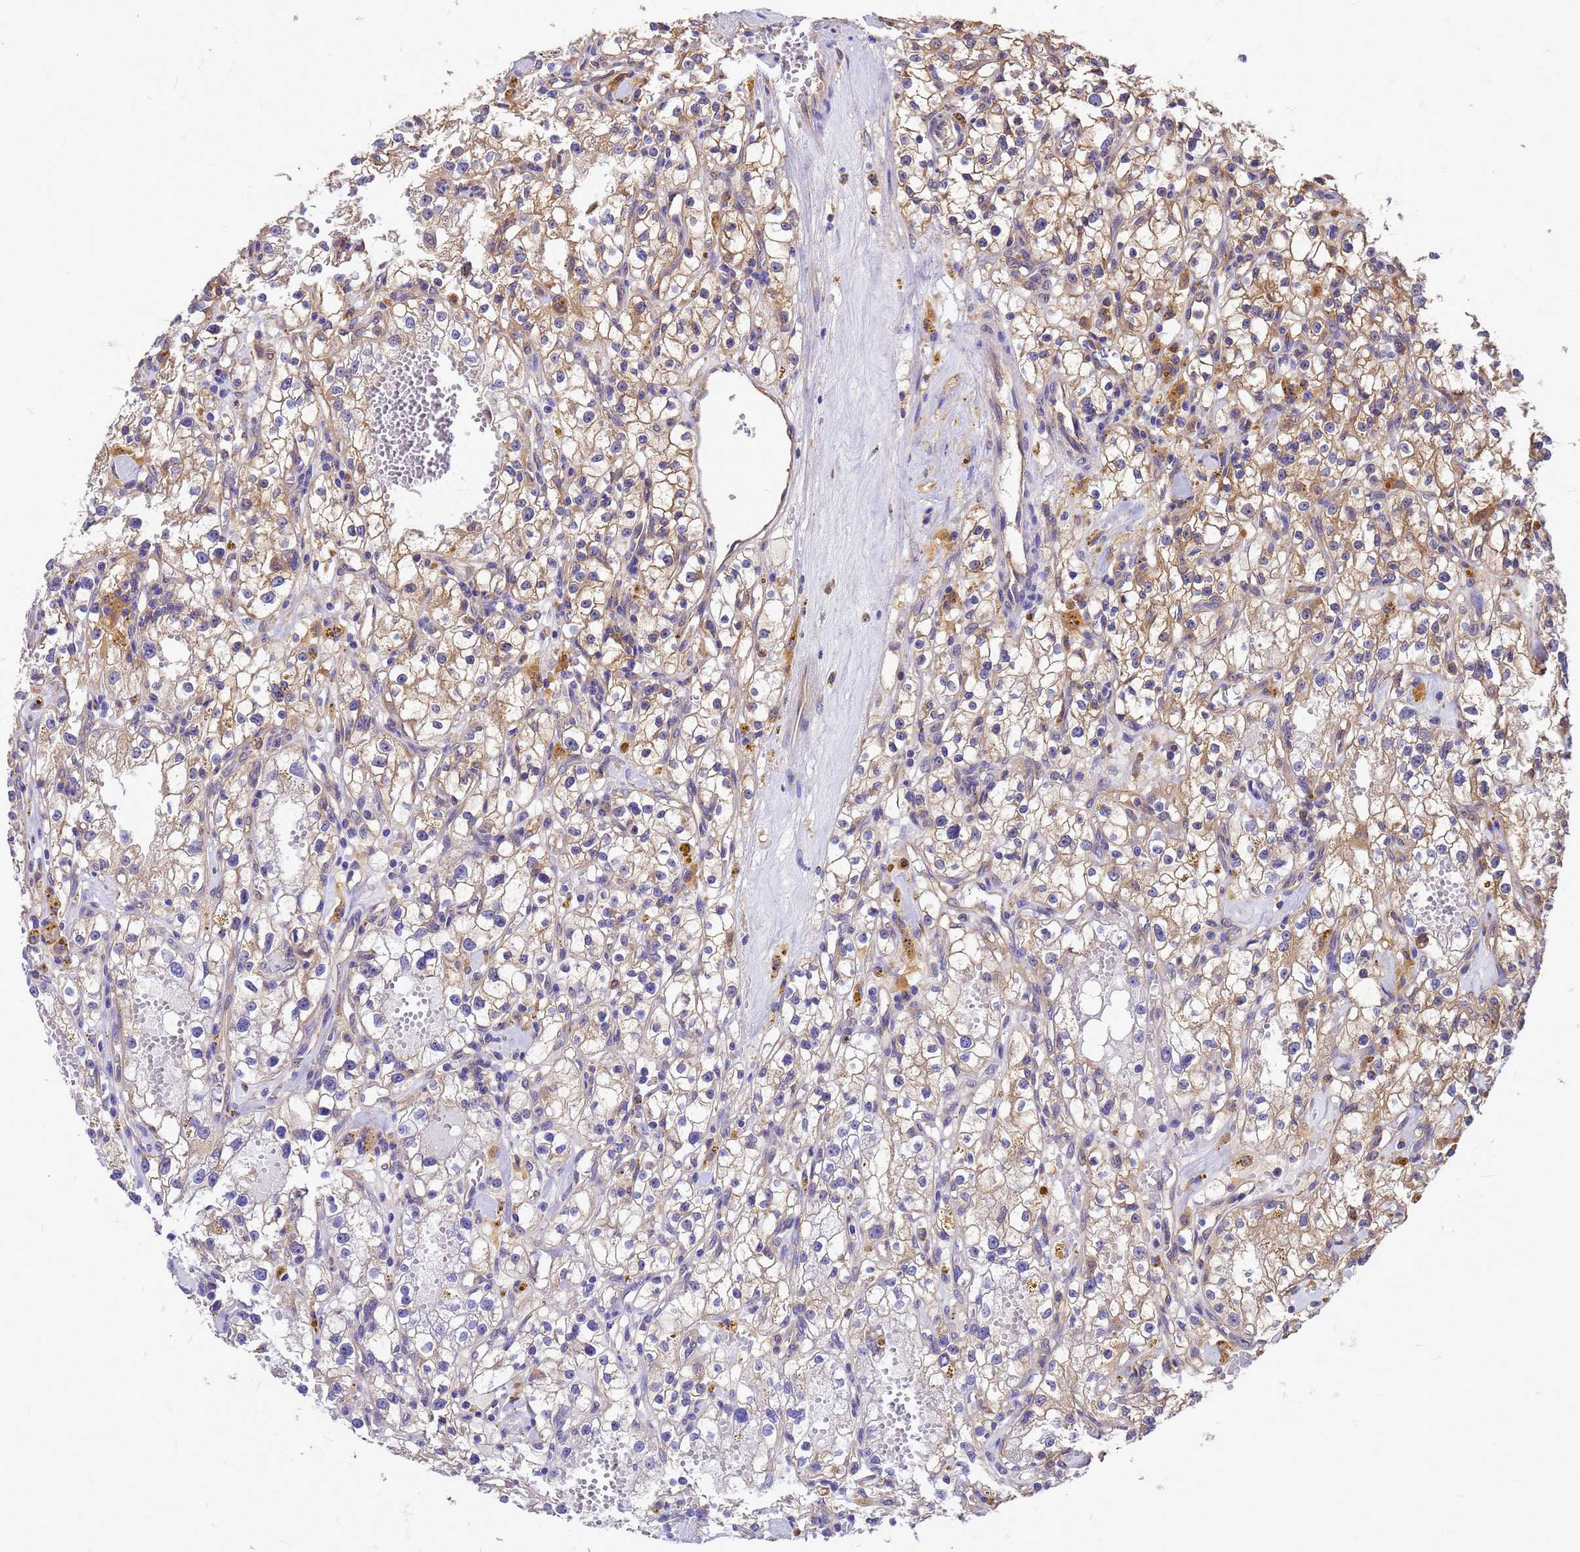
{"staining": {"intensity": "weak", "quantity": "25%-75%", "location": "cytoplasmic/membranous"}, "tissue": "renal cancer", "cell_type": "Tumor cells", "image_type": "cancer", "snomed": [{"axis": "morphology", "description": "Adenocarcinoma, NOS"}, {"axis": "topography", "description": "Kidney"}], "caption": "IHC (DAB (3,3'-diaminobenzidine)) staining of renal cancer displays weak cytoplasmic/membranous protein positivity in approximately 25%-75% of tumor cells.", "gene": "GID4", "patient": {"sex": "male", "age": 56}}